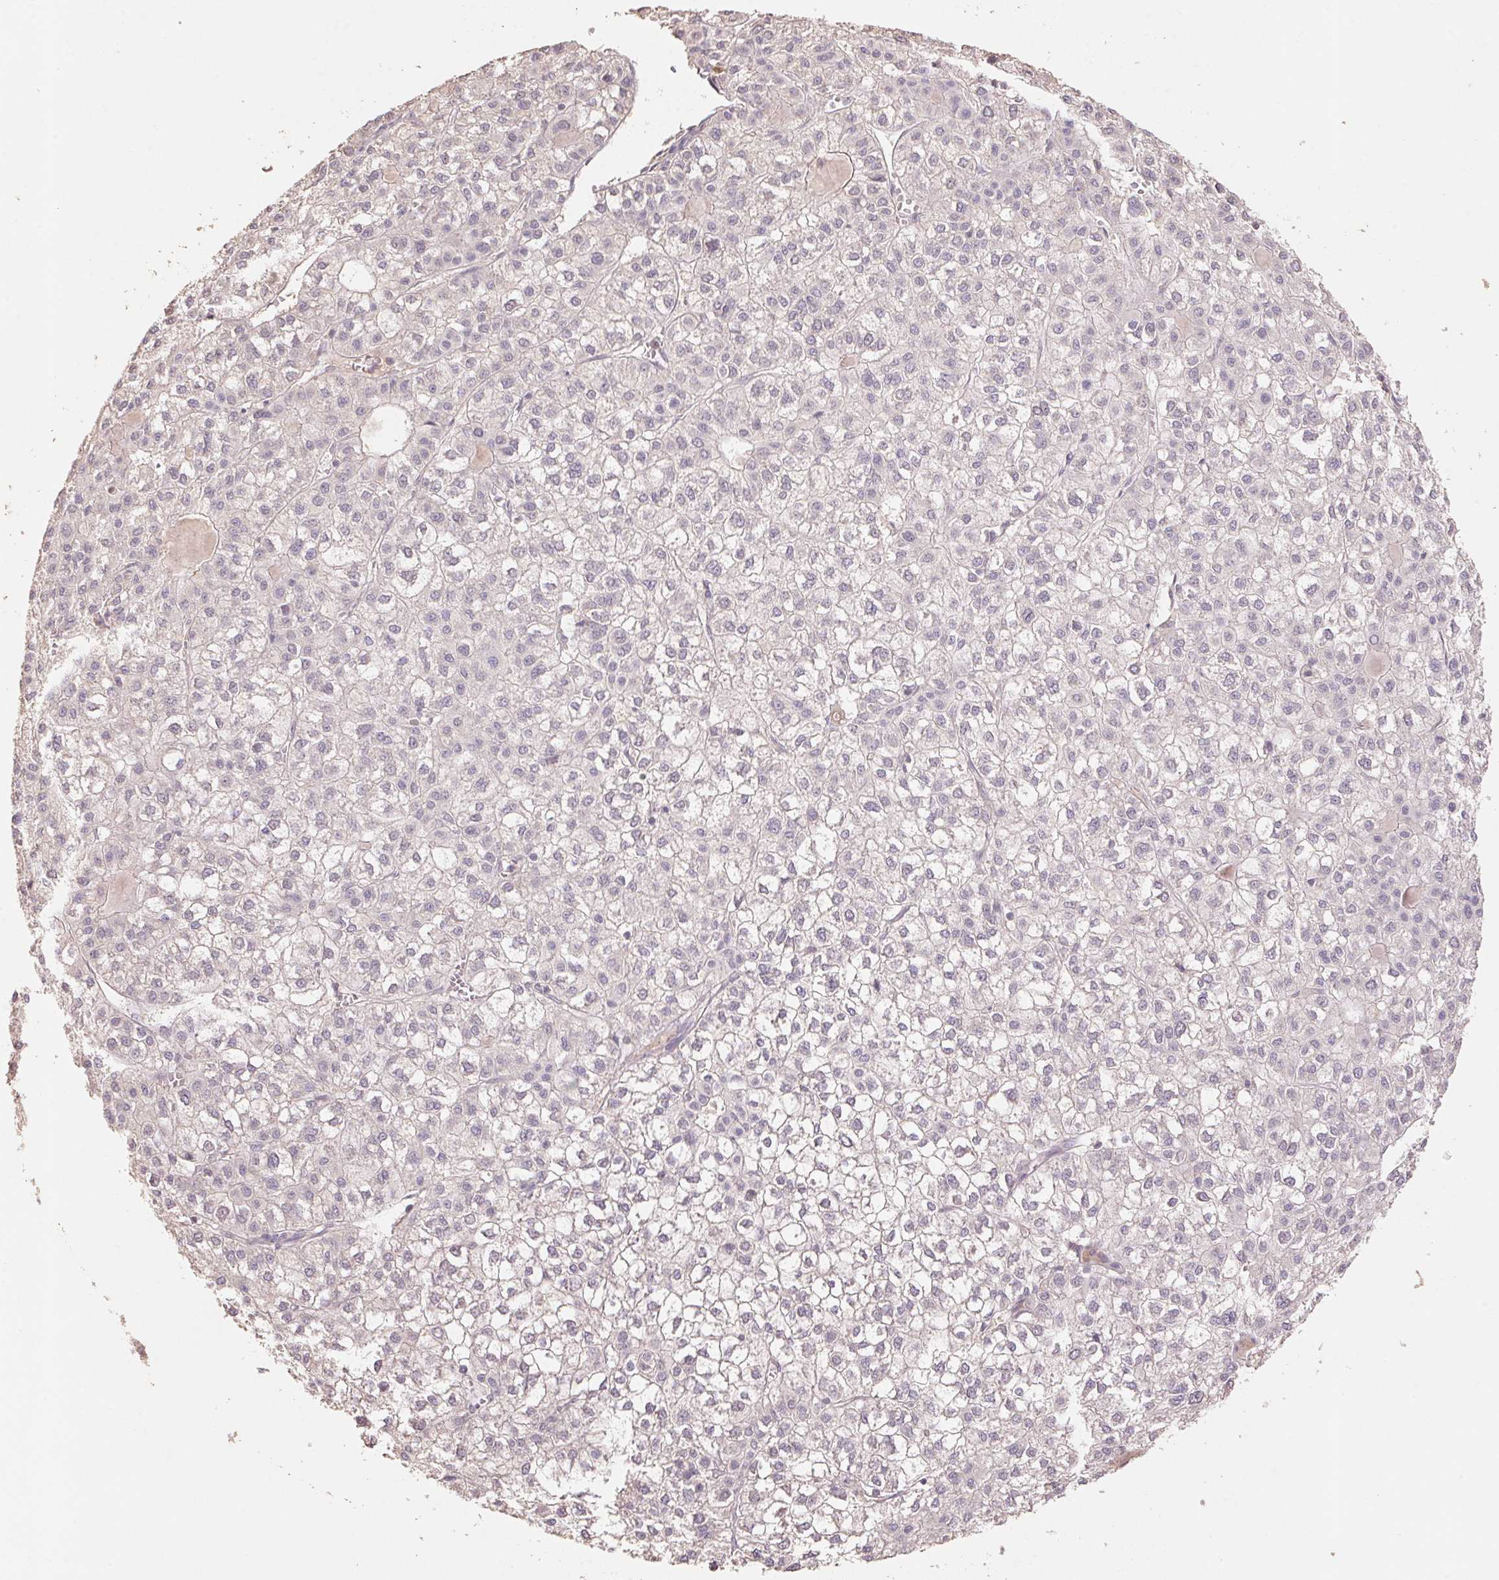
{"staining": {"intensity": "negative", "quantity": "none", "location": "none"}, "tissue": "liver cancer", "cell_type": "Tumor cells", "image_type": "cancer", "snomed": [{"axis": "morphology", "description": "Carcinoma, Hepatocellular, NOS"}, {"axis": "topography", "description": "Liver"}], "caption": "Tumor cells show no significant protein expression in hepatocellular carcinoma (liver). (Stains: DAB (3,3'-diaminobenzidine) IHC with hematoxylin counter stain, Microscopy: brightfield microscopy at high magnification).", "gene": "CENPF", "patient": {"sex": "female", "age": 43}}